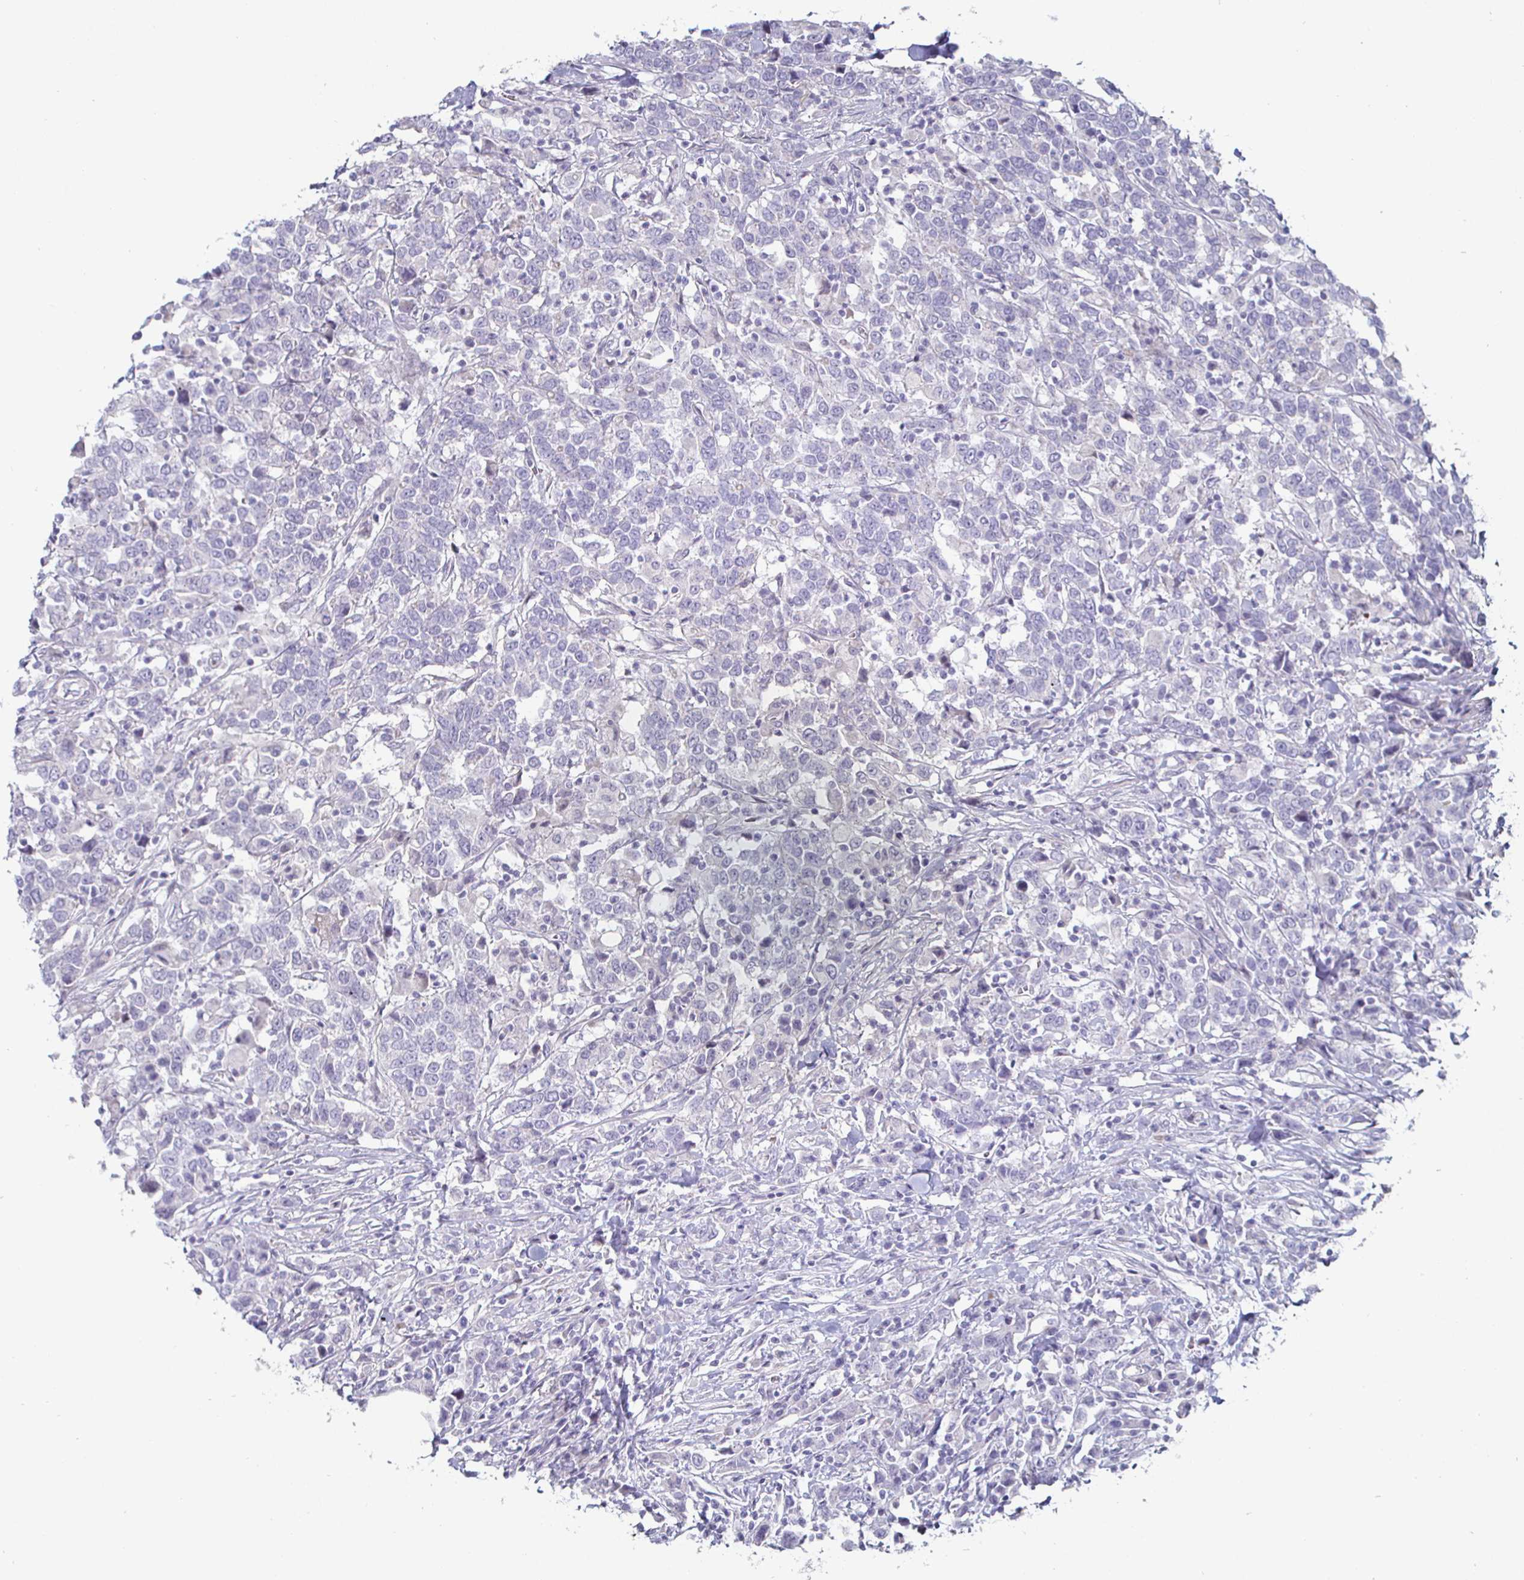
{"staining": {"intensity": "negative", "quantity": "none", "location": "none"}, "tissue": "urothelial cancer", "cell_type": "Tumor cells", "image_type": "cancer", "snomed": [{"axis": "morphology", "description": "Urothelial carcinoma, High grade"}, {"axis": "topography", "description": "Urinary bladder"}], "caption": "This histopathology image is of urothelial carcinoma (high-grade) stained with immunohistochemistry to label a protein in brown with the nuclei are counter-stained blue. There is no expression in tumor cells.", "gene": "DMRTB1", "patient": {"sex": "male", "age": 61}}